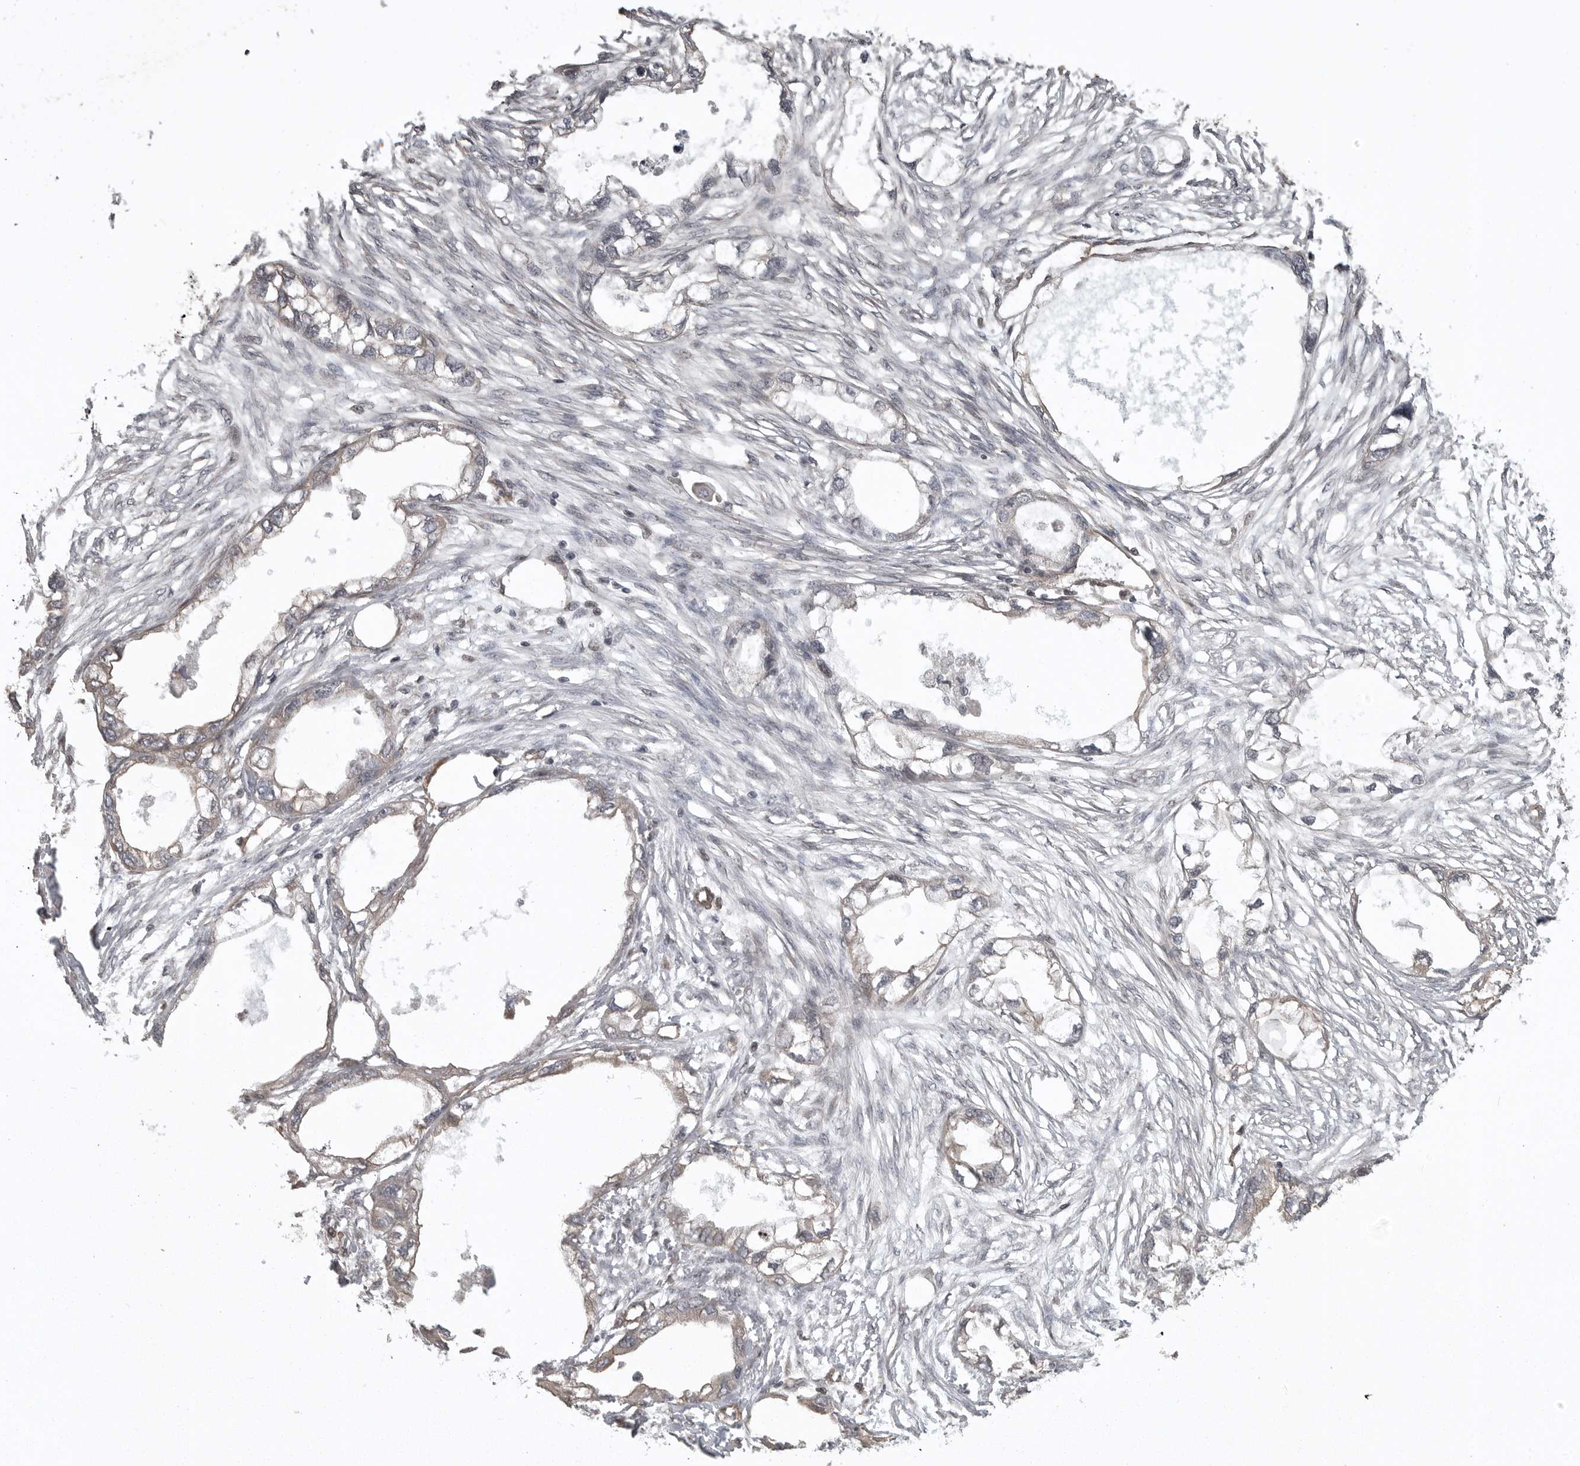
{"staining": {"intensity": "weak", "quantity": "25%-75%", "location": "cytoplasmic/membranous"}, "tissue": "endometrial cancer", "cell_type": "Tumor cells", "image_type": "cancer", "snomed": [{"axis": "morphology", "description": "Adenocarcinoma, NOS"}, {"axis": "morphology", "description": "Adenocarcinoma, metastatic, NOS"}, {"axis": "topography", "description": "Adipose tissue"}, {"axis": "topography", "description": "Endometrium"}], "caption": "Endometrial cancer tissue shows weak cytoplasmic/membranous expression in about 25%-75% of tumor cells, visualized by immunohistochemistry. The protein of interest is stained brown, and the nuclei are stained in blue (DAB IHC with brightfield microscopy, high magnification).", "gene": "DNAJC8", "patient": {"sex": "female", "age": 67}}